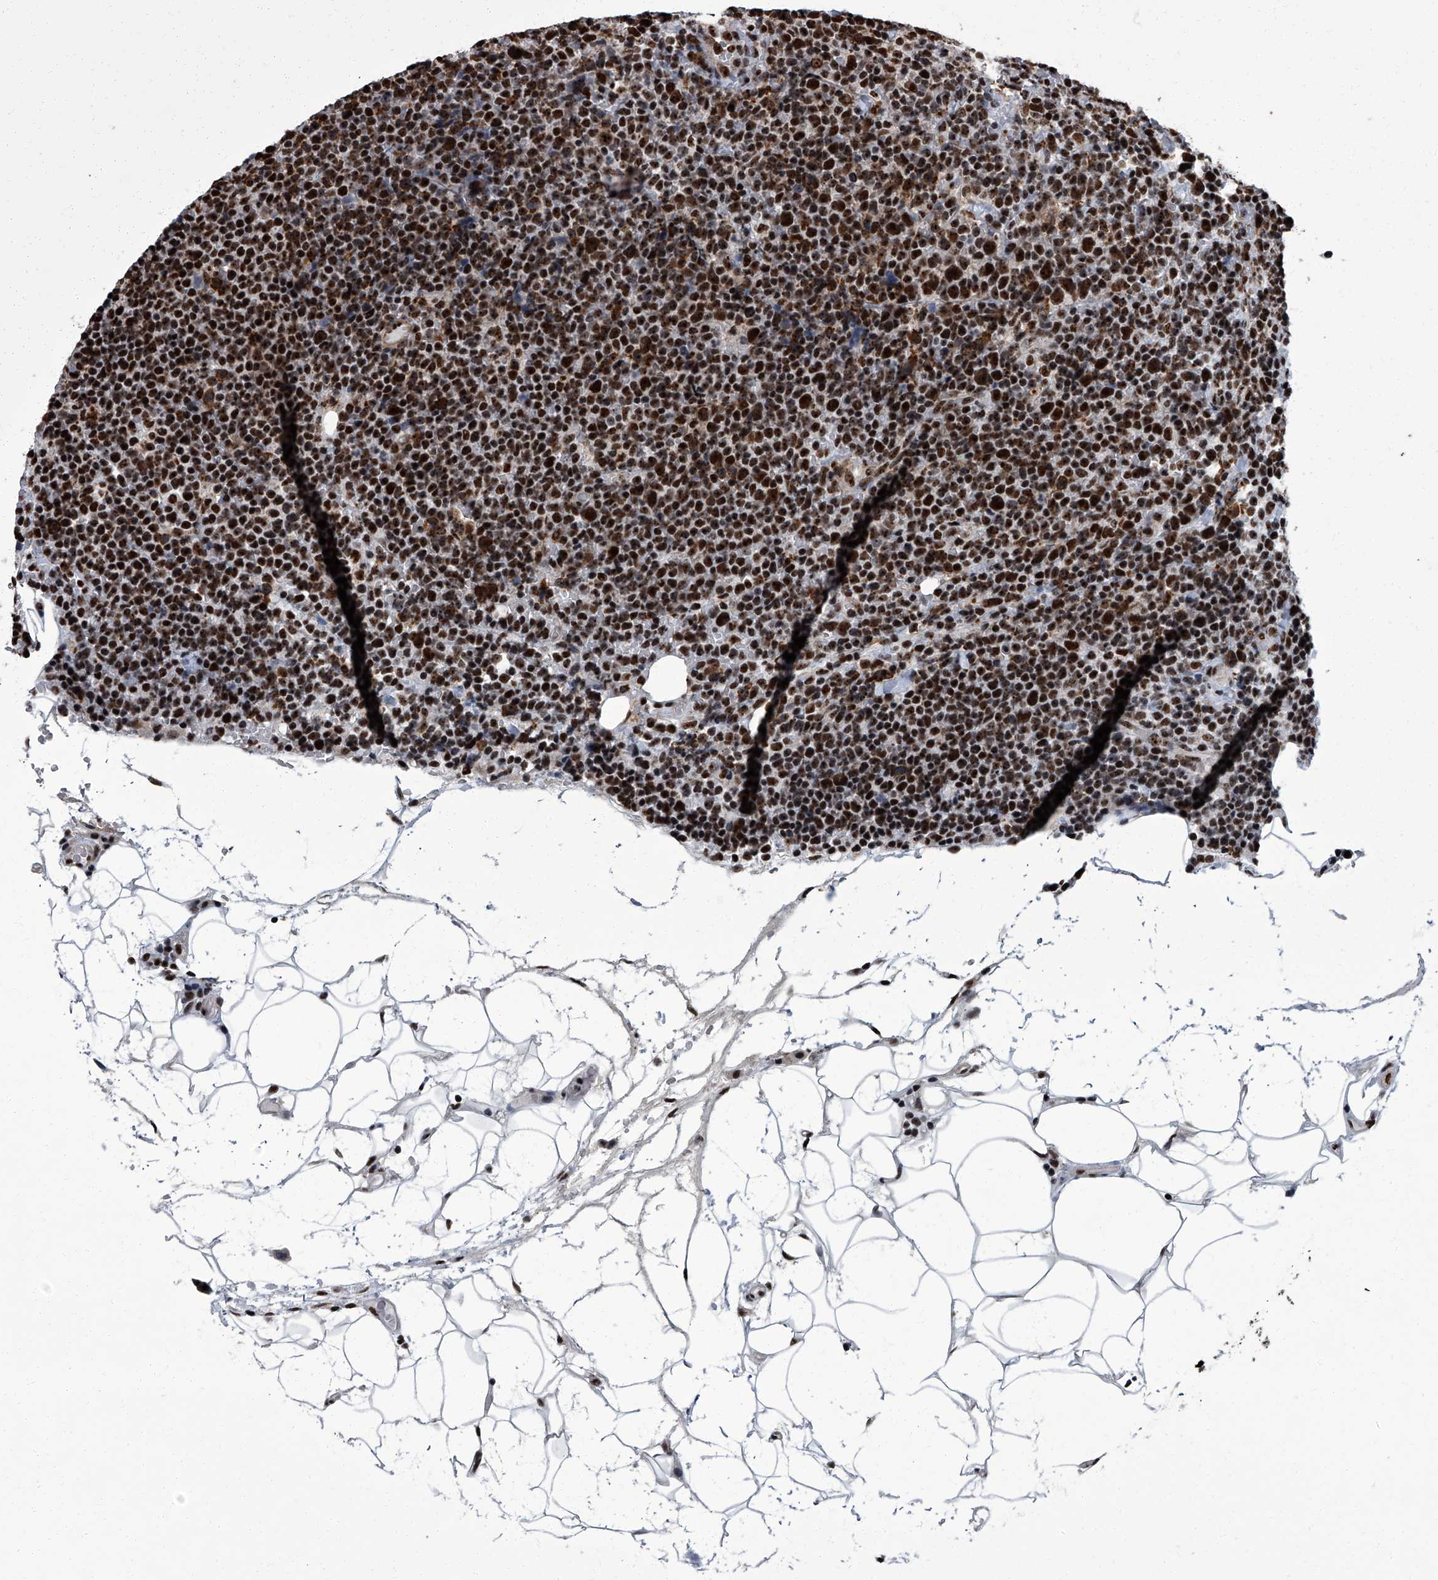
{"staining": {"intensity": "strong", "quantity": ">75%", "location": "nuclear"}, "tissue": "lymphoma", "cell_type": "Tumor cells", "image_type": "cancer", "snomed": [{"axis": "morphology", "description": "Malignant lymphoma, non-Hodgkin's type, High grade"}, {"axis": "topography", "description": "Lymph node"}], "caption": "The immunohistochemical stain shows strong nuclear positivity in tumor cells of lymphoma tissue.", "gene": "ZNF518B", "patient": {"sex": "male", "age": 61}}